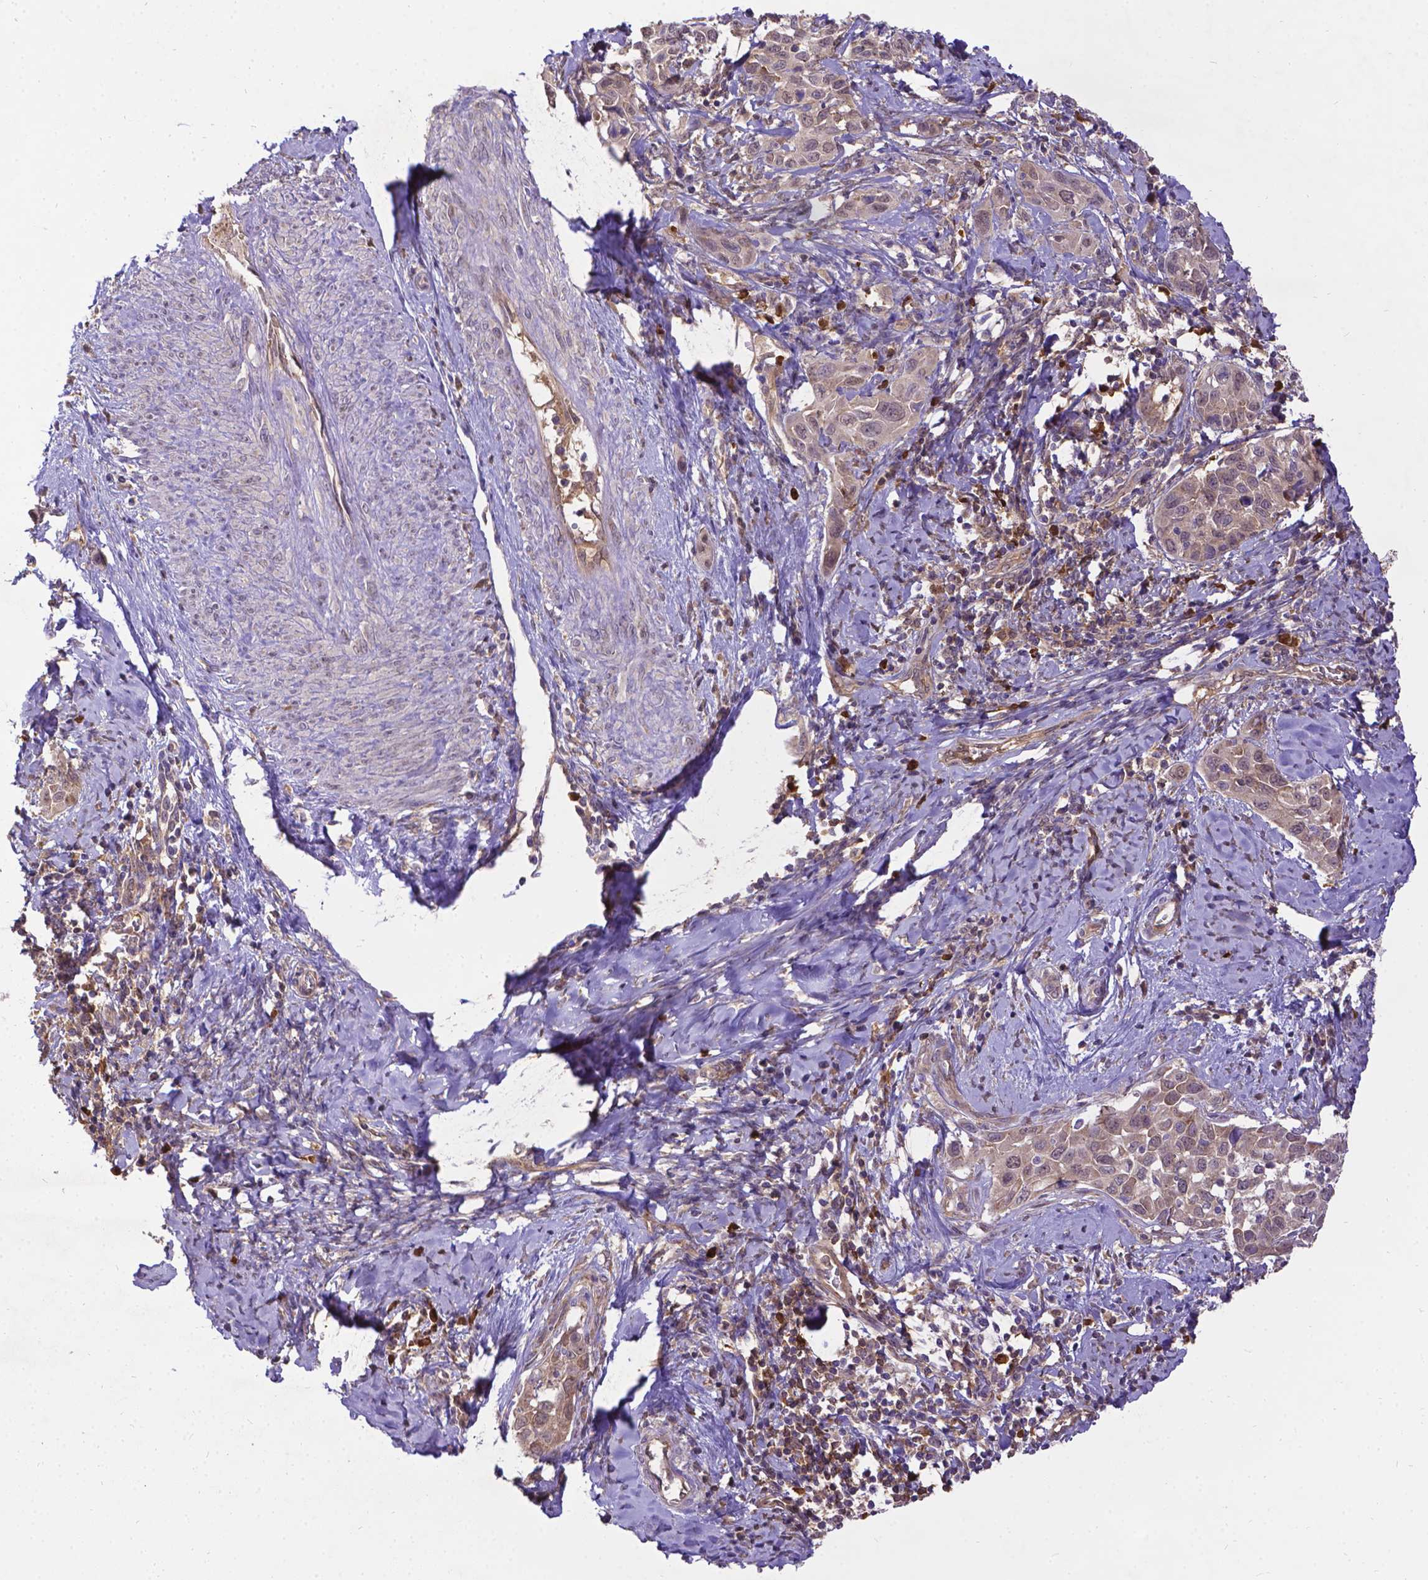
{"staining": {"intensity": "weak", "quantity": "25%-75%", "location": "cytoplasmic/membranous"}, "tissue": "cervical cancer", "cell_type": "Tumor cells", "image_type": "cancer", "snomed": [{"axis": "morphology", "description": "Squamous cell carcinoma, NOS"}, {"axis": "topography", "description": "Cervix"}], "caption": "There is low levels of weak cytoplasmic/membranous staining in tumor cells of cervical cancer, as demonstrated by immunohistochemical staining (brown color).", "gene": "DENND6A", "patient": {"sex": "female", "age": 51}}